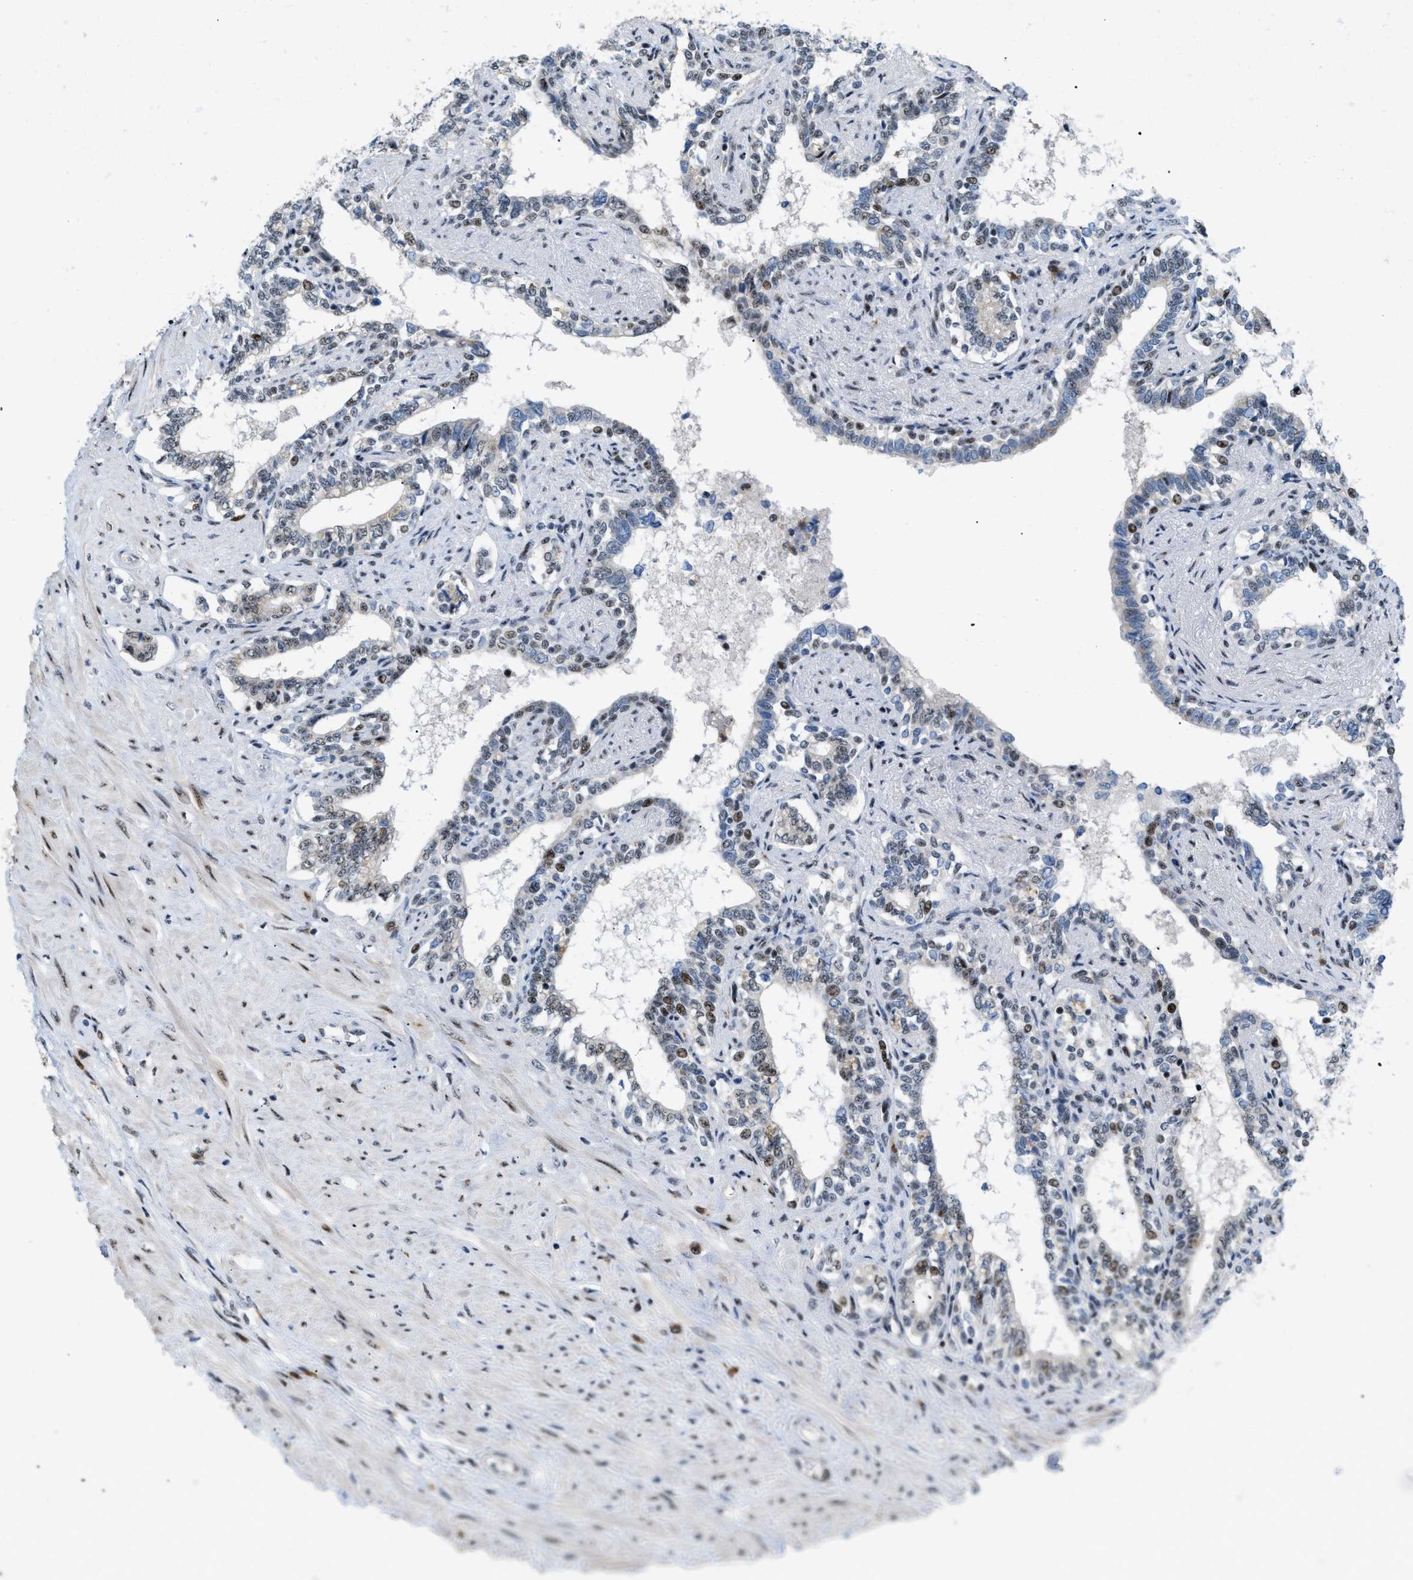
{"staining": {"intensity": "strong", "quantity": ">75%", "location": "nuclear"}, "tissue": "seminal vesicle", "cell_type": "Glandular cells", "image_type": "normal", "snomed": [{"axis": "morphology", "description": "Normal tissue, NOS"}, {"axis": "morphology", "description": "Adenocarcinoma, High grade"}, {"axis": "topography", "description": "Prostate"}, {"axis": "topography", "description": "Seminal veicle"}], "caption": "Immunohistochemical staining of benign seminal vesicle demonstrates strong nuclear protein expression in about >75% of glandular cells. Using DAB (3,3'-diaminobenzidine) (brown) and hematoxylin (blue) stains, captured at high magnification using brightfield microscopy.", "gene": "CDR2", "patient": {"sex": "male", "age": 55}}